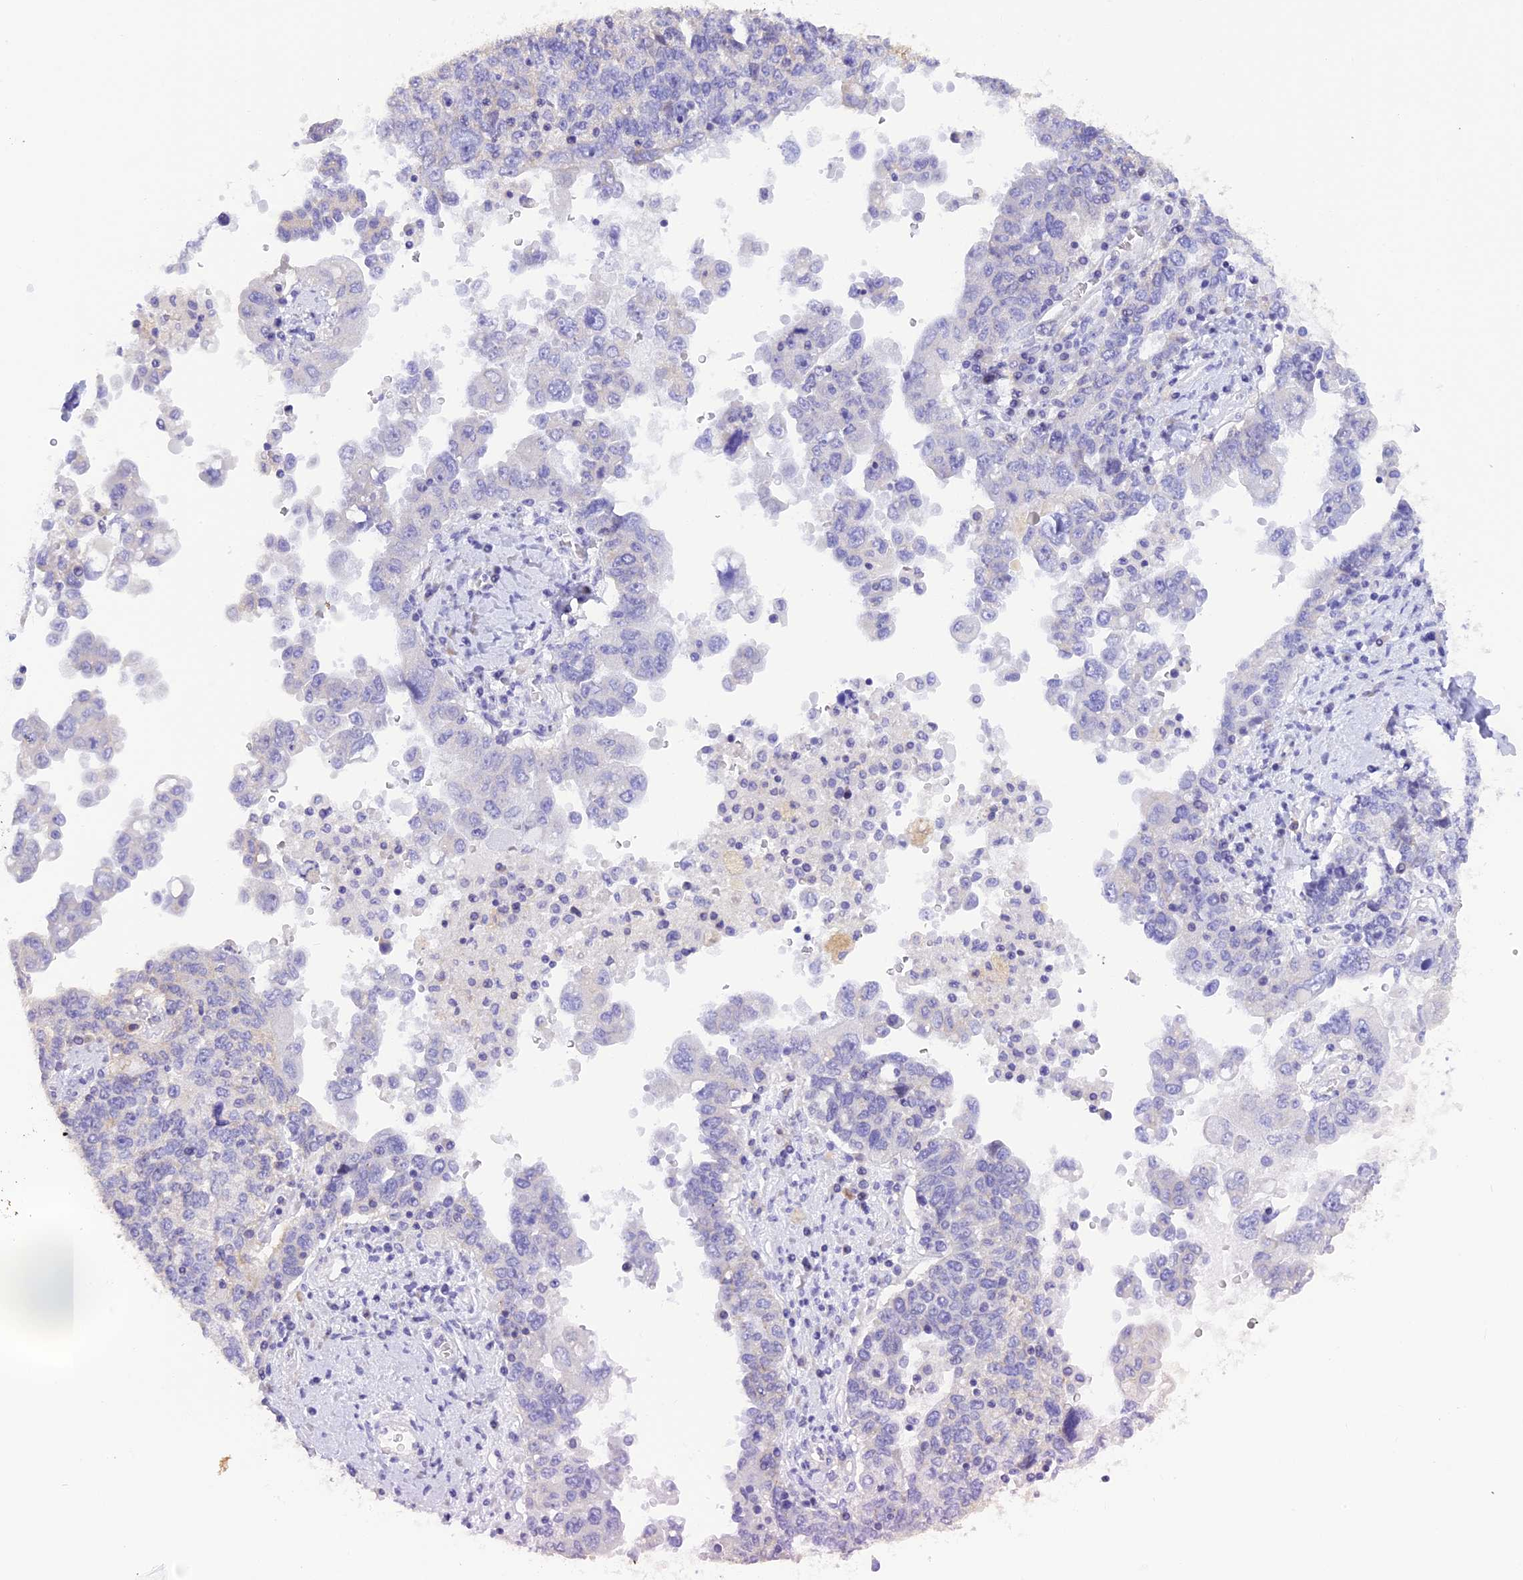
{"staining": {"intensity": "negative", "quantity": "none", "location": "none"}, "tissue": "ovarian cancer", "cell_type": "Tumor cells", "image_type": "cancer", "snomed": [{"axis": "morphology", "description": "Carcinoma, endometroid"}, {"axis": "topography", "description": "Ovary"}], "caption": "Immunohistochemistry (IHC) photomicrograph of neoplastic tissue: human ovarian cancer stained with DAB demonstrates no significant protein staining in tumor cells.", "gene": "COL6A5", "patient": {"sex": "female", "age": 62}}